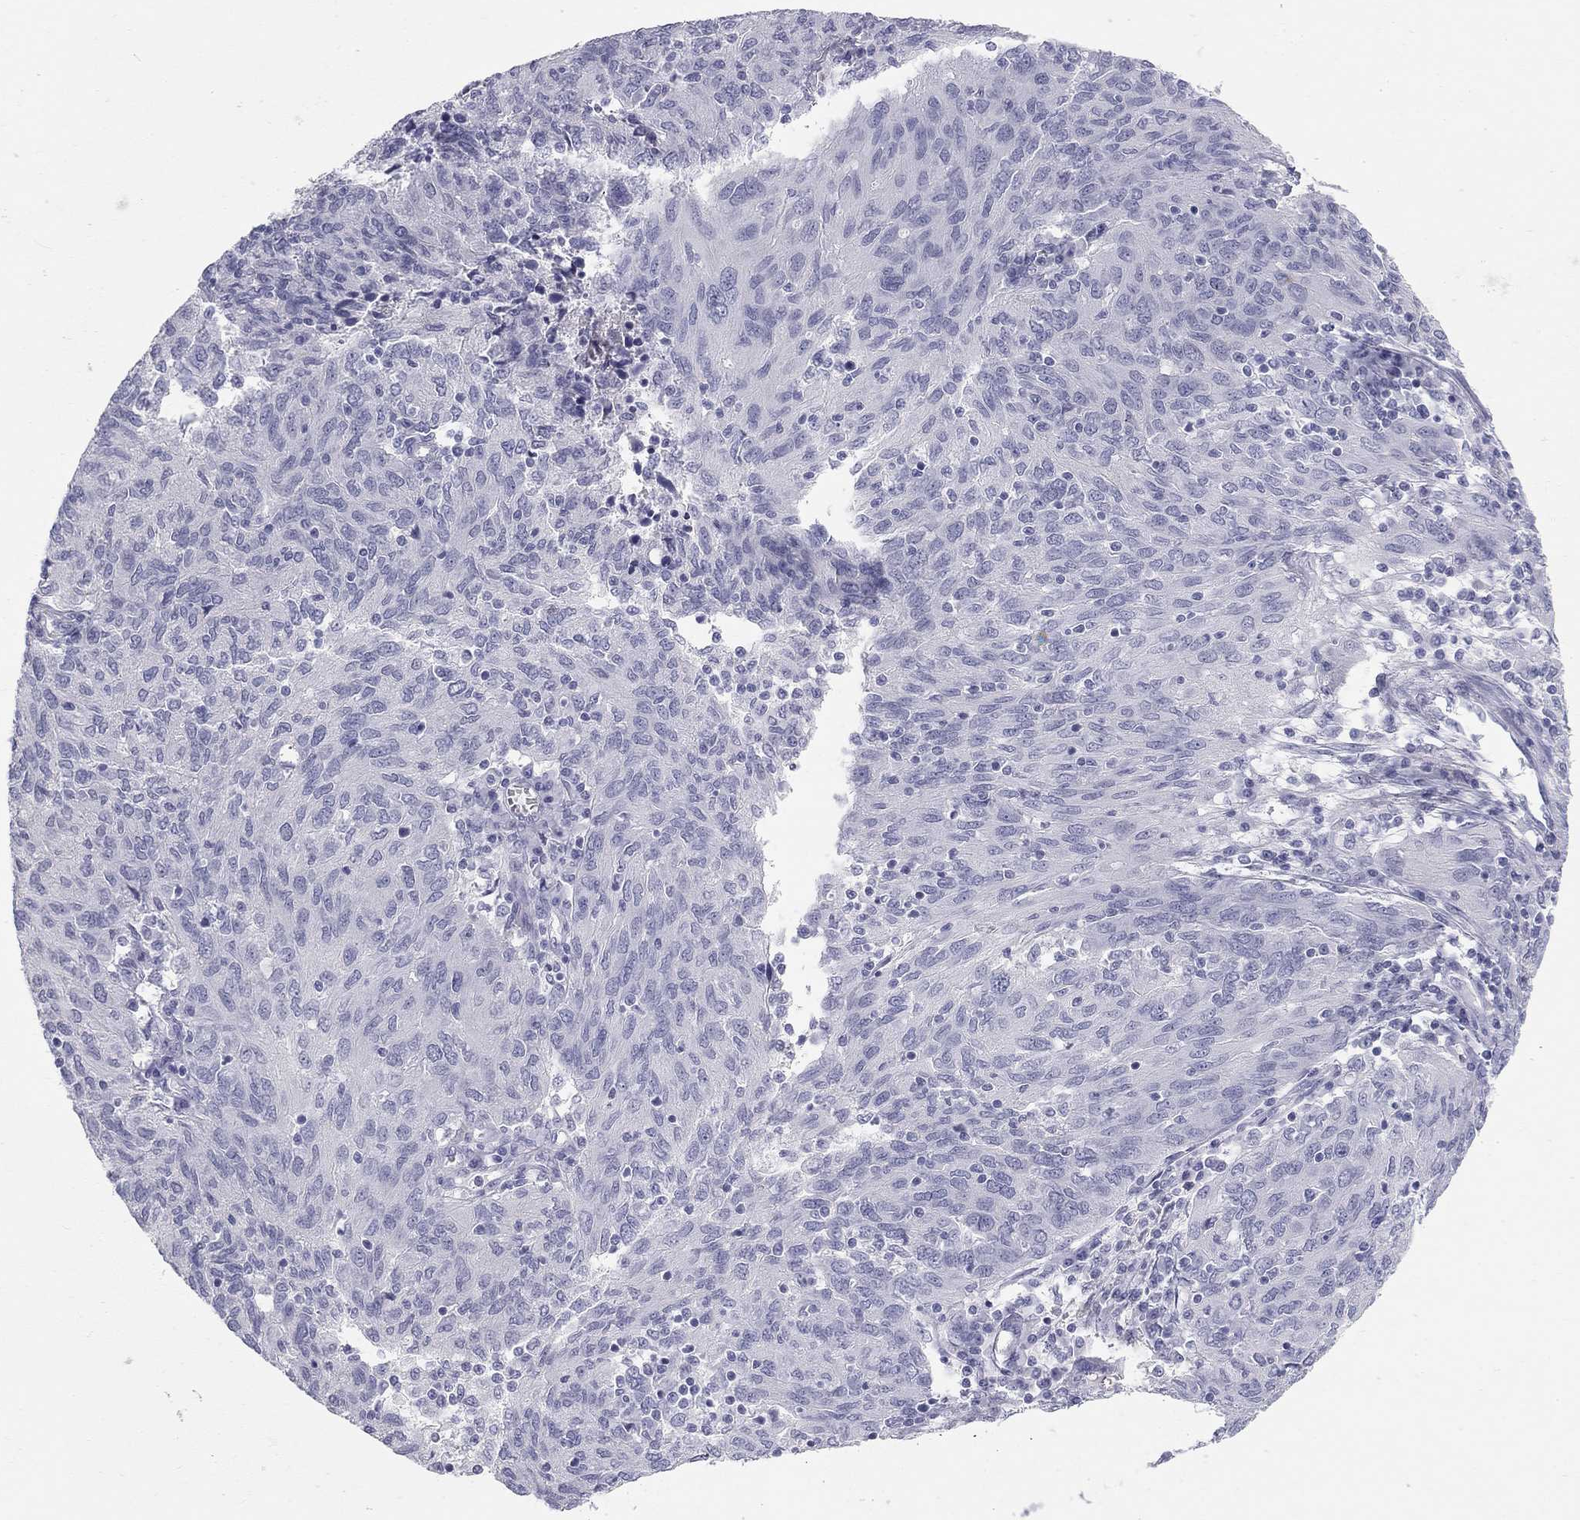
{"staining": {"intensity": "negative", "quantity": "none", "location": "none"}, "tissue": "ovarian cancer", "cell_type": "Tumor cells", "image_type": "cancer", "snomed": [{"axis": "morphology", "description": "Carcinoma, endometroid"}, {"axis": "topography", "description": "Ovary"}], "caption": "Immunohistochemistry (IHC) of human ovarian endometroid carcinoma demonstrates no expression in tumor cells. Brightfield microscopy of immunohistochemistry stained with DAB (brown) and hematoxylin (blue), captured at high magnification.", "gene": "SULT2B1", "patient": {"sex": "female", "age": 50}}